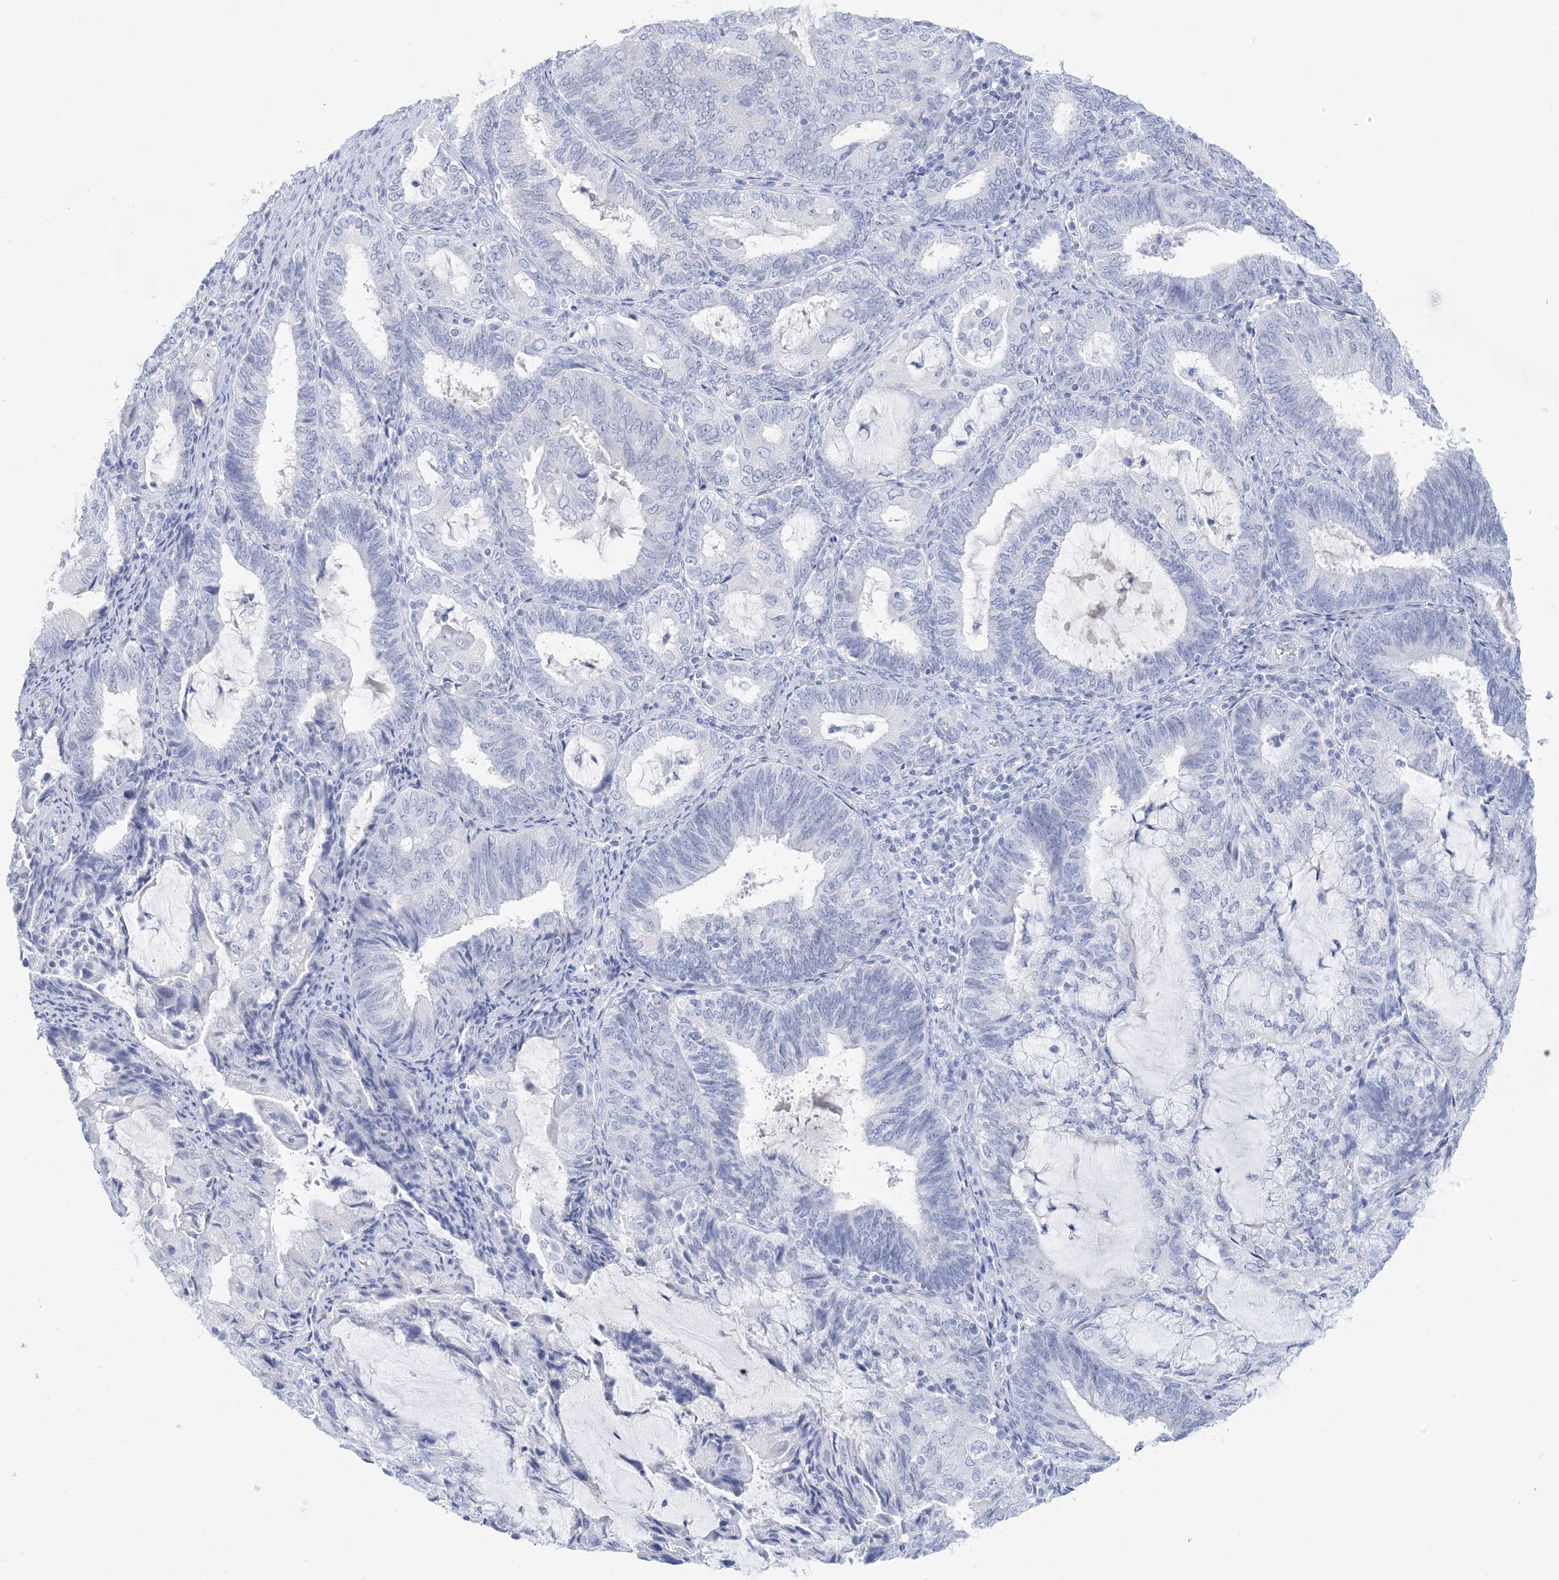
{"staining": {"intensity": "negative", "quantity": "none", "location": "none"}, "tissue": "endometrial cancer", "cell_type": "Tumor cells", "image_type": "cancer", "snomed": [{"axis": "morphology", "description": "Adenocarcinoma, NOS"}, {"axis": "topography", "description": "Endometrium"}], "caption": "The image exhibits no staining of tumor cells in adenocarcinoma (endometrial). Brightfield microscopy of immunohistochemistry stained with DAB (brown) and hematoxylin (blue), captured at high magnification.", "gene": "SH3YL1", "patient": {"sex": "female", "age": 81}}